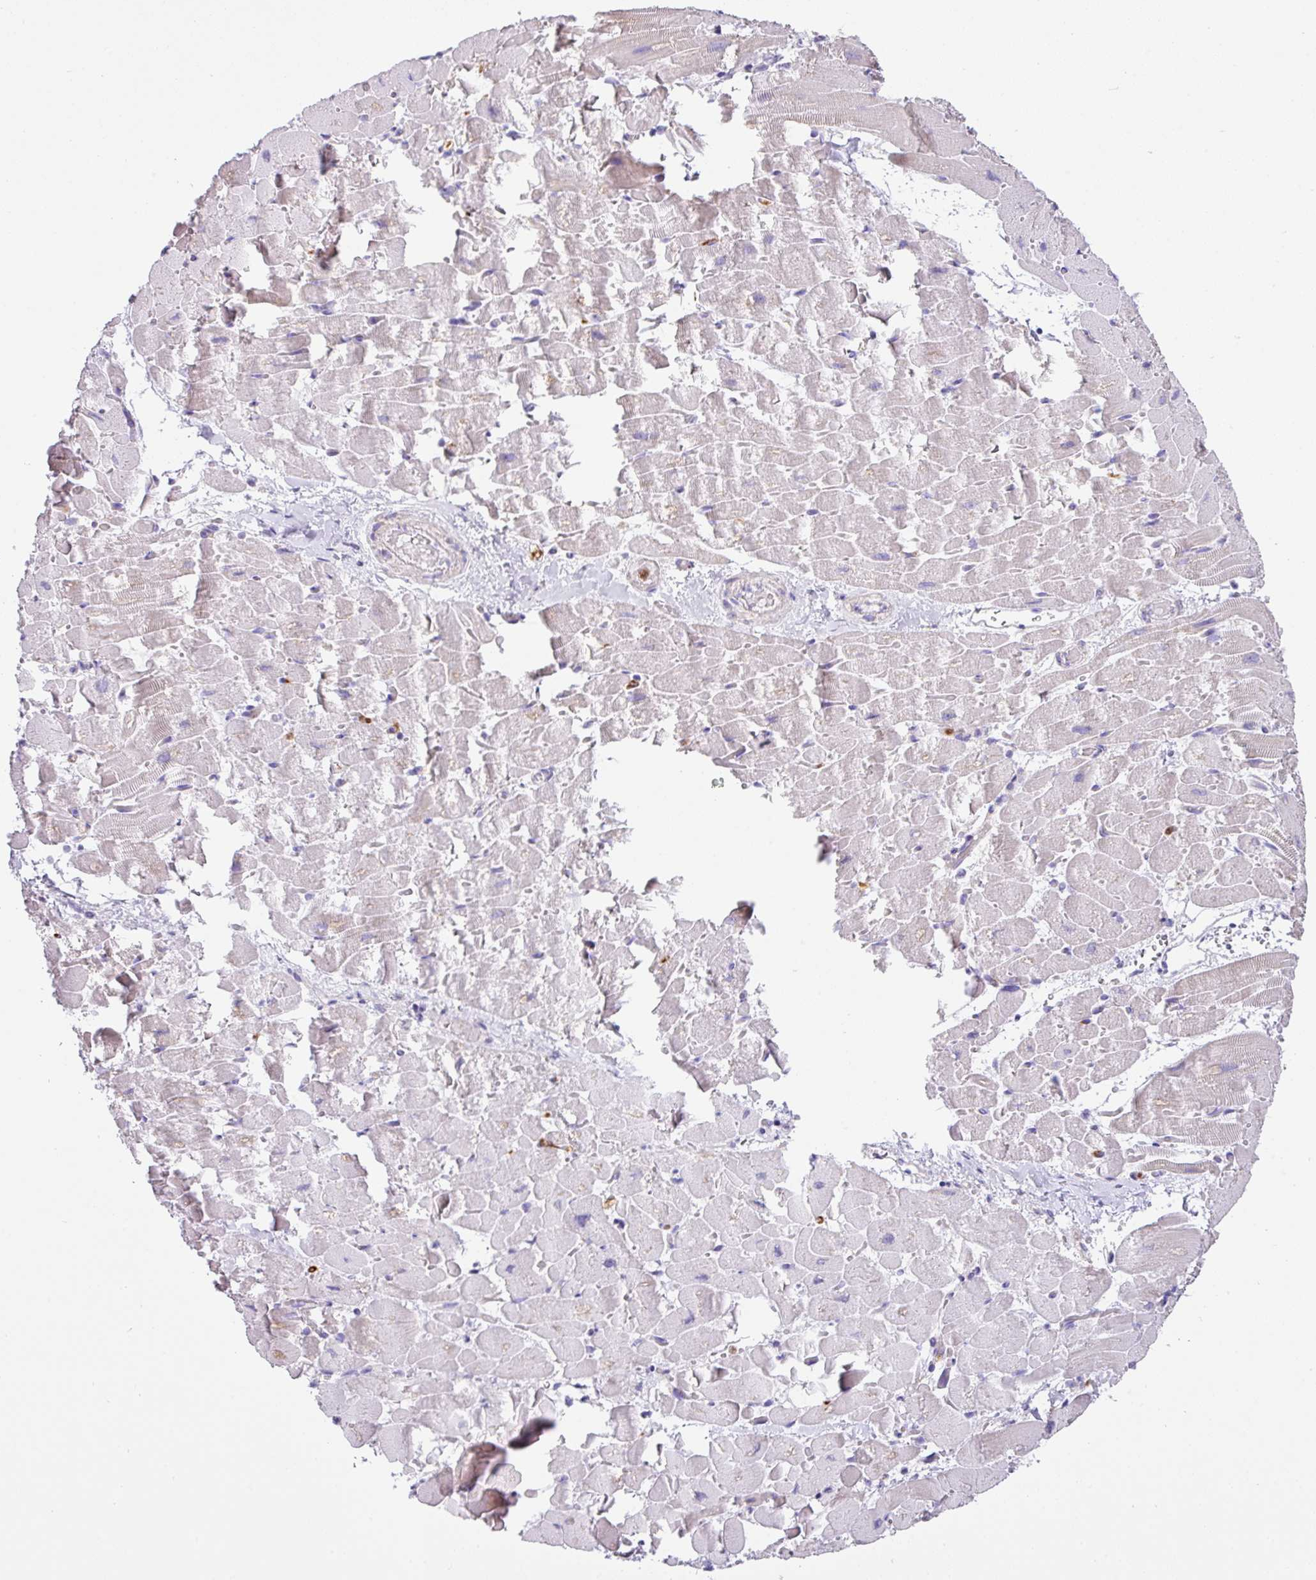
{"staining": {"intensity": "moderate", "quantity": "<25%", "location": "cytoplasmic/membranous"}, "tissue": "heart muscle", "cell_type": "Cardiomyocytes", "image_type": "normal", "snomed": [{"axis": "morphology", "description": "Normal tissue, NOS"}, {"axis": "topography", "description": "Heart"}], "caption": "Immunohistochemistry photomicrograph of normal heart muscle: human heart muscle stained using immunohistochemistry displays low levels of moderate protein expression localized specifically in the cytoplasmic/membranous of cardiomyocytes, appearing as a cytoplasmic/membranous brown color.", "gene": "SH2D3C", "patient": {"sex": "male", "age": 37}}